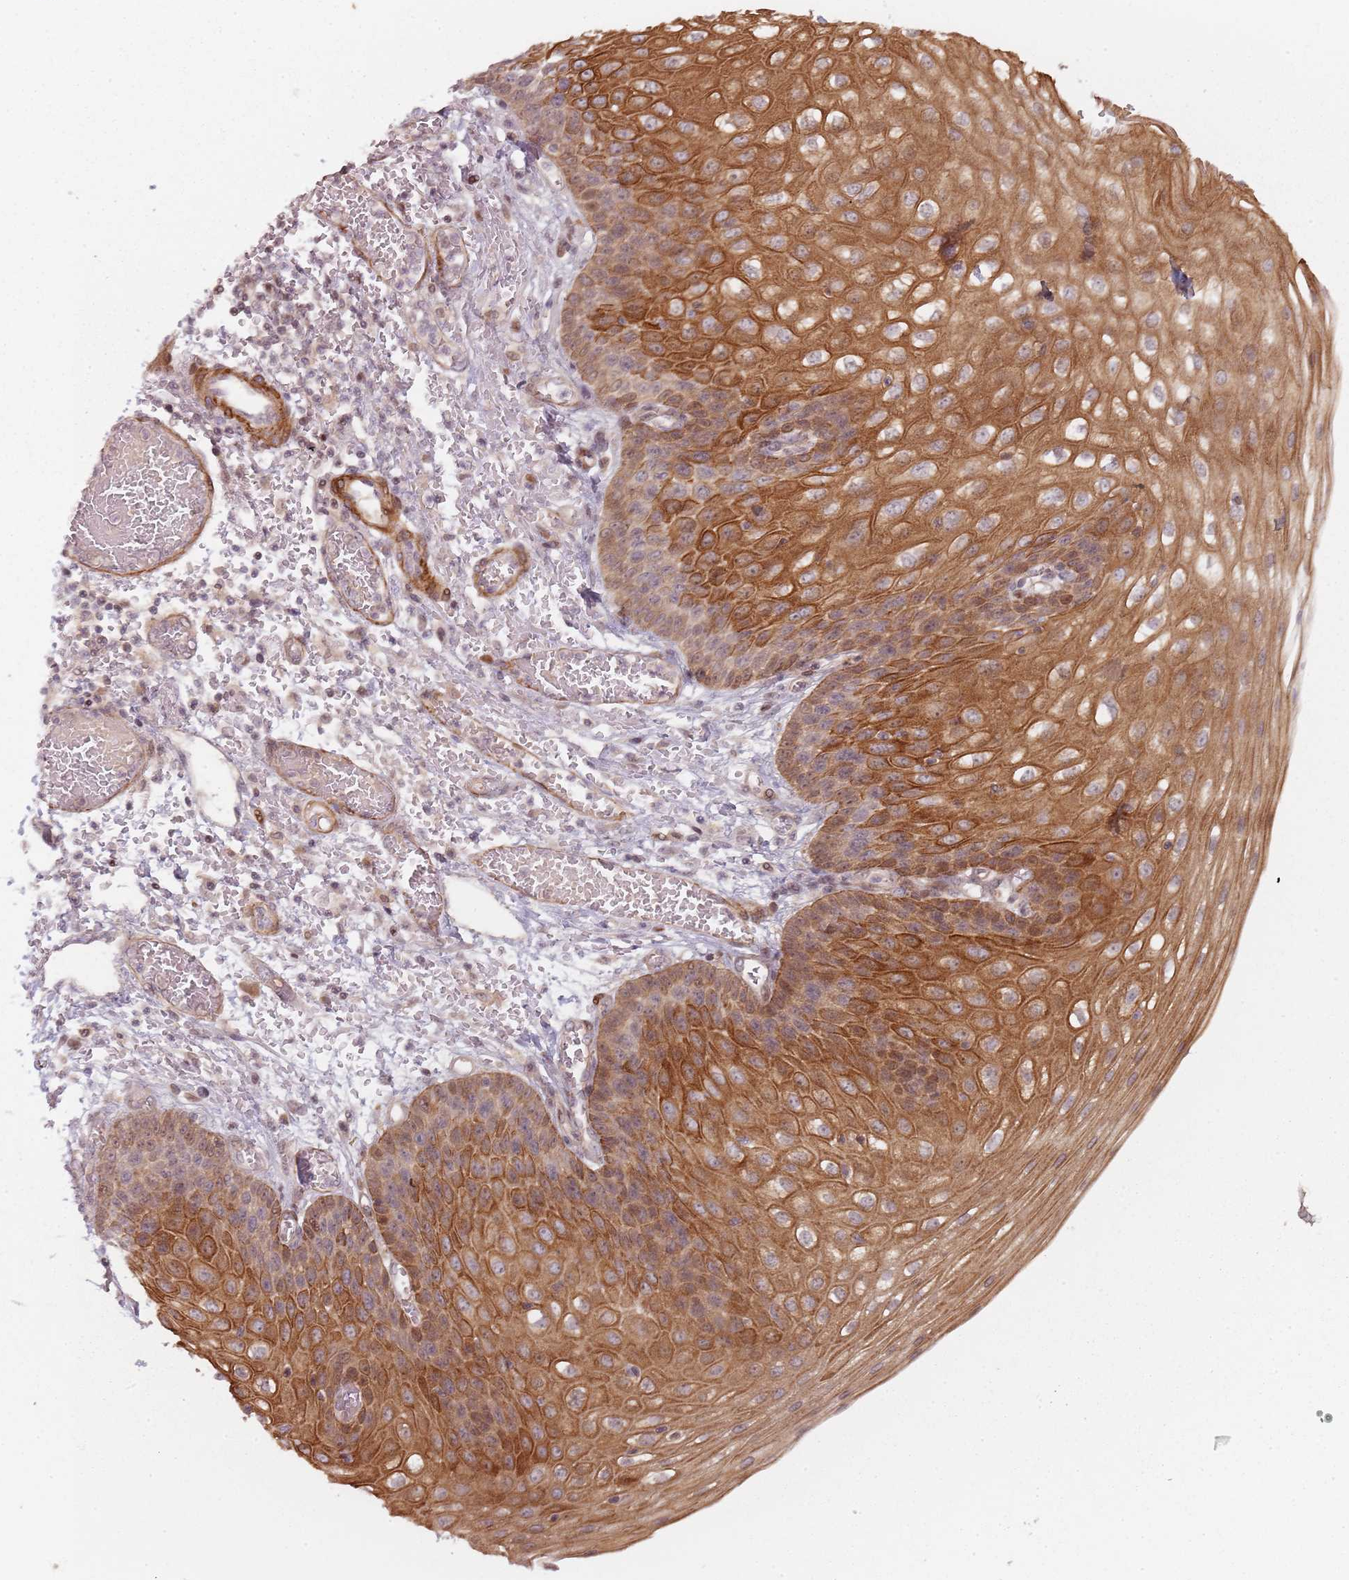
{"staining": {"intensity": "strong", "quantity": "25%-75%", "location": "cytoplasmic/membranous"}, "tissue": "esophagus", "cell_type": "Squamous epithelial cells", "image_type": "normal", "snomed": [{"axis": "morphology", "description": "Normal tissue, NOS"}, {"axis": "topography", "description": "Esophagus"}], "caption": "This micrograph shows normal esophagus stained with immunohistochemistry (IHC) to label a protein in brown. The cytoplasmic/membranous of squamous epithelial cells show strong positivity for the protein. Nuclei are counter-stained blue.", "gene": "RPS6KA2", "patient": {"sex": "male", "age": 81}}